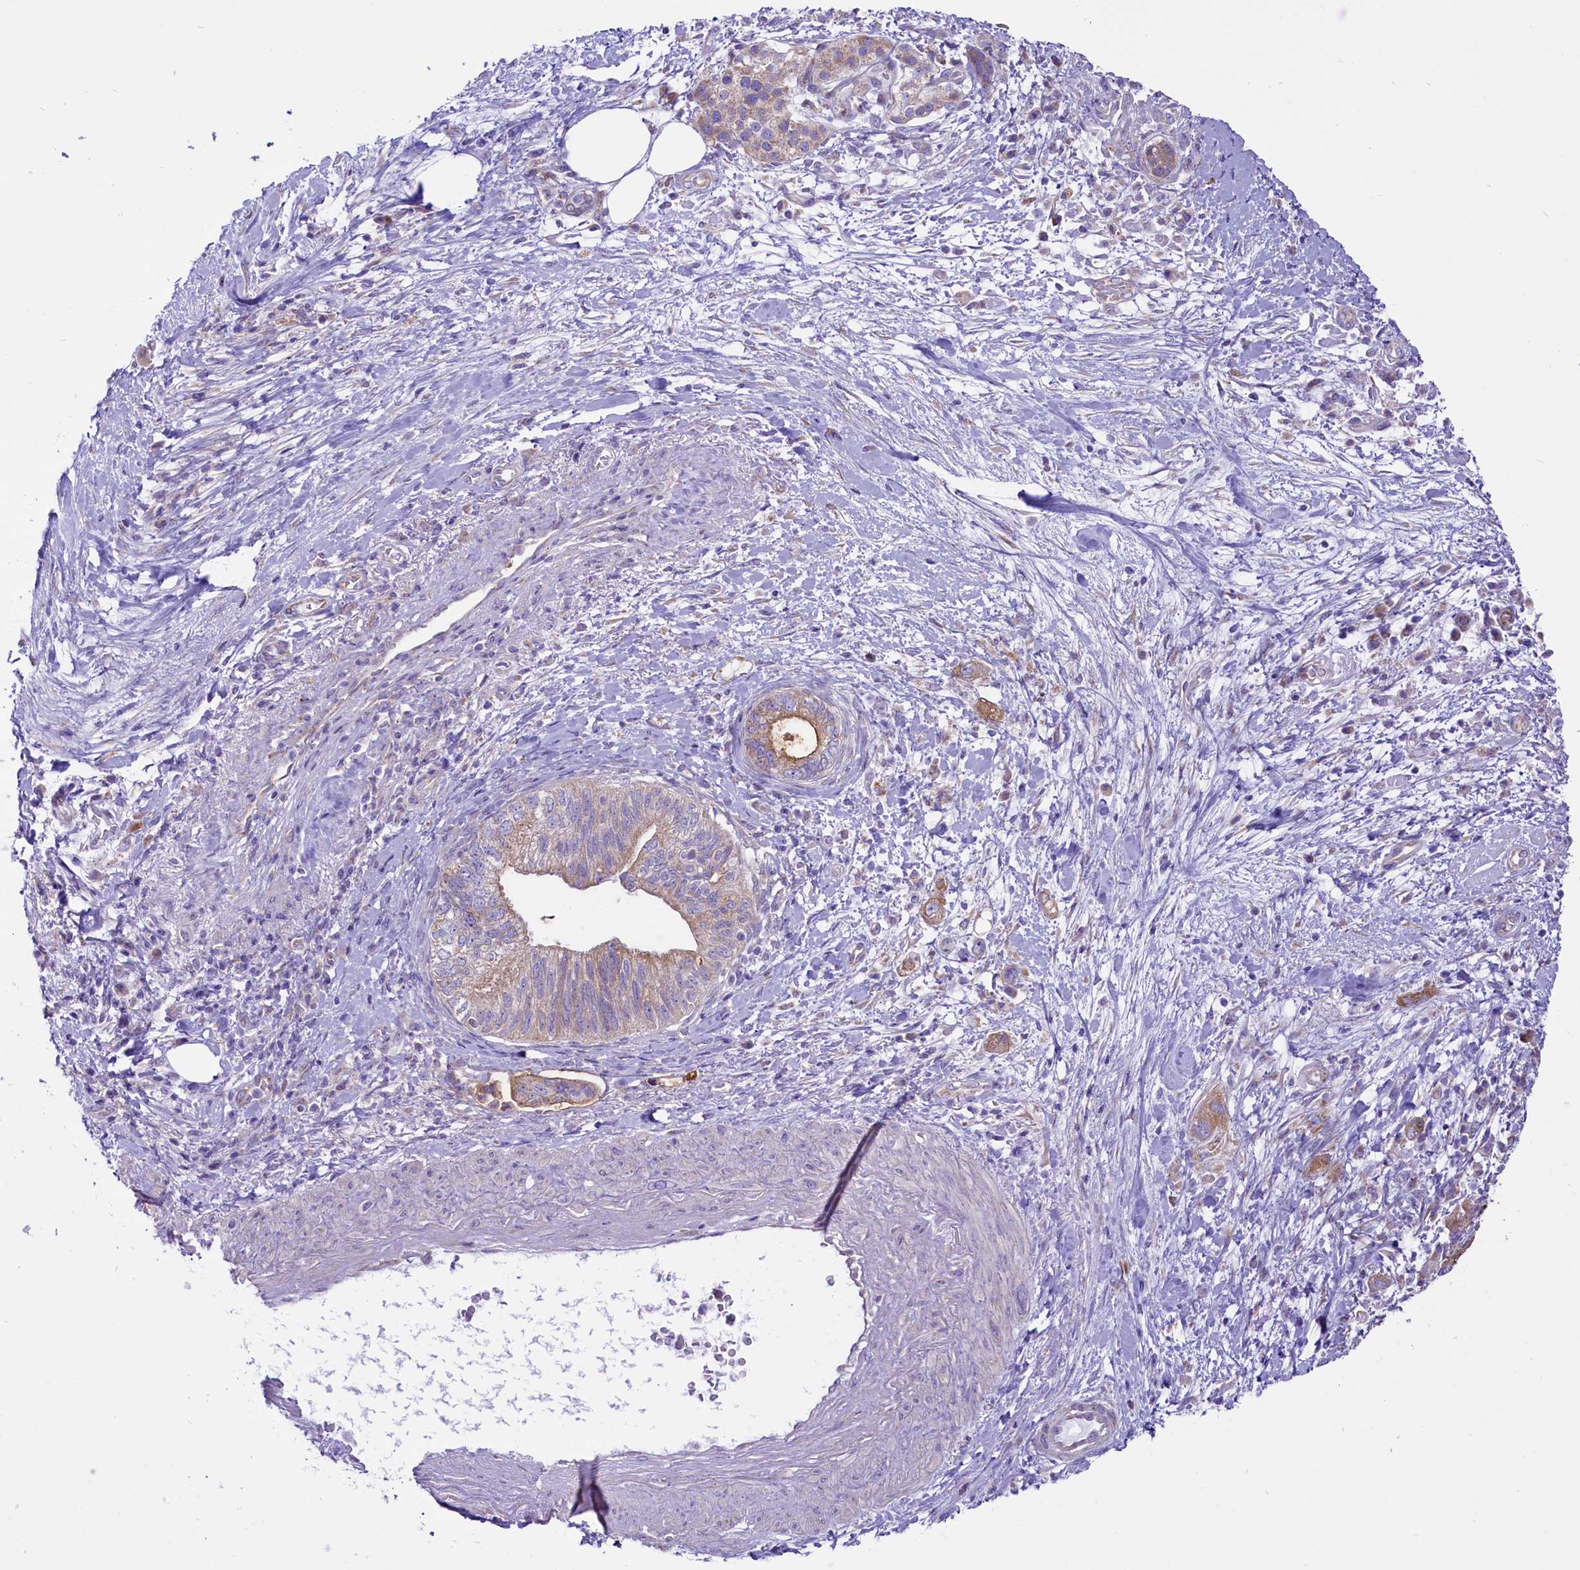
{"staining": {"intensity": "weak", "quantity": ">75%", "location": "cytoplasmic/membranous"}, "tissue": "pancreatic cancer", "cell_type": "Tumor cells", "image_type": "cancer", "snomed": [{"axis": "morphology", "description": "Adenocarcinoma, NOS"}, {"axis": "topography", "description": "Pancreas"}], "caption": "Immunohistochemical staining of human adenocarcinoma (pancreatic) demonstrates low levels of weak cytoplasmic/membranous staining in approximately >75% of tumor cells.", "gene": "PTPRU", "patient": {"sex": "female", "age": 73}}